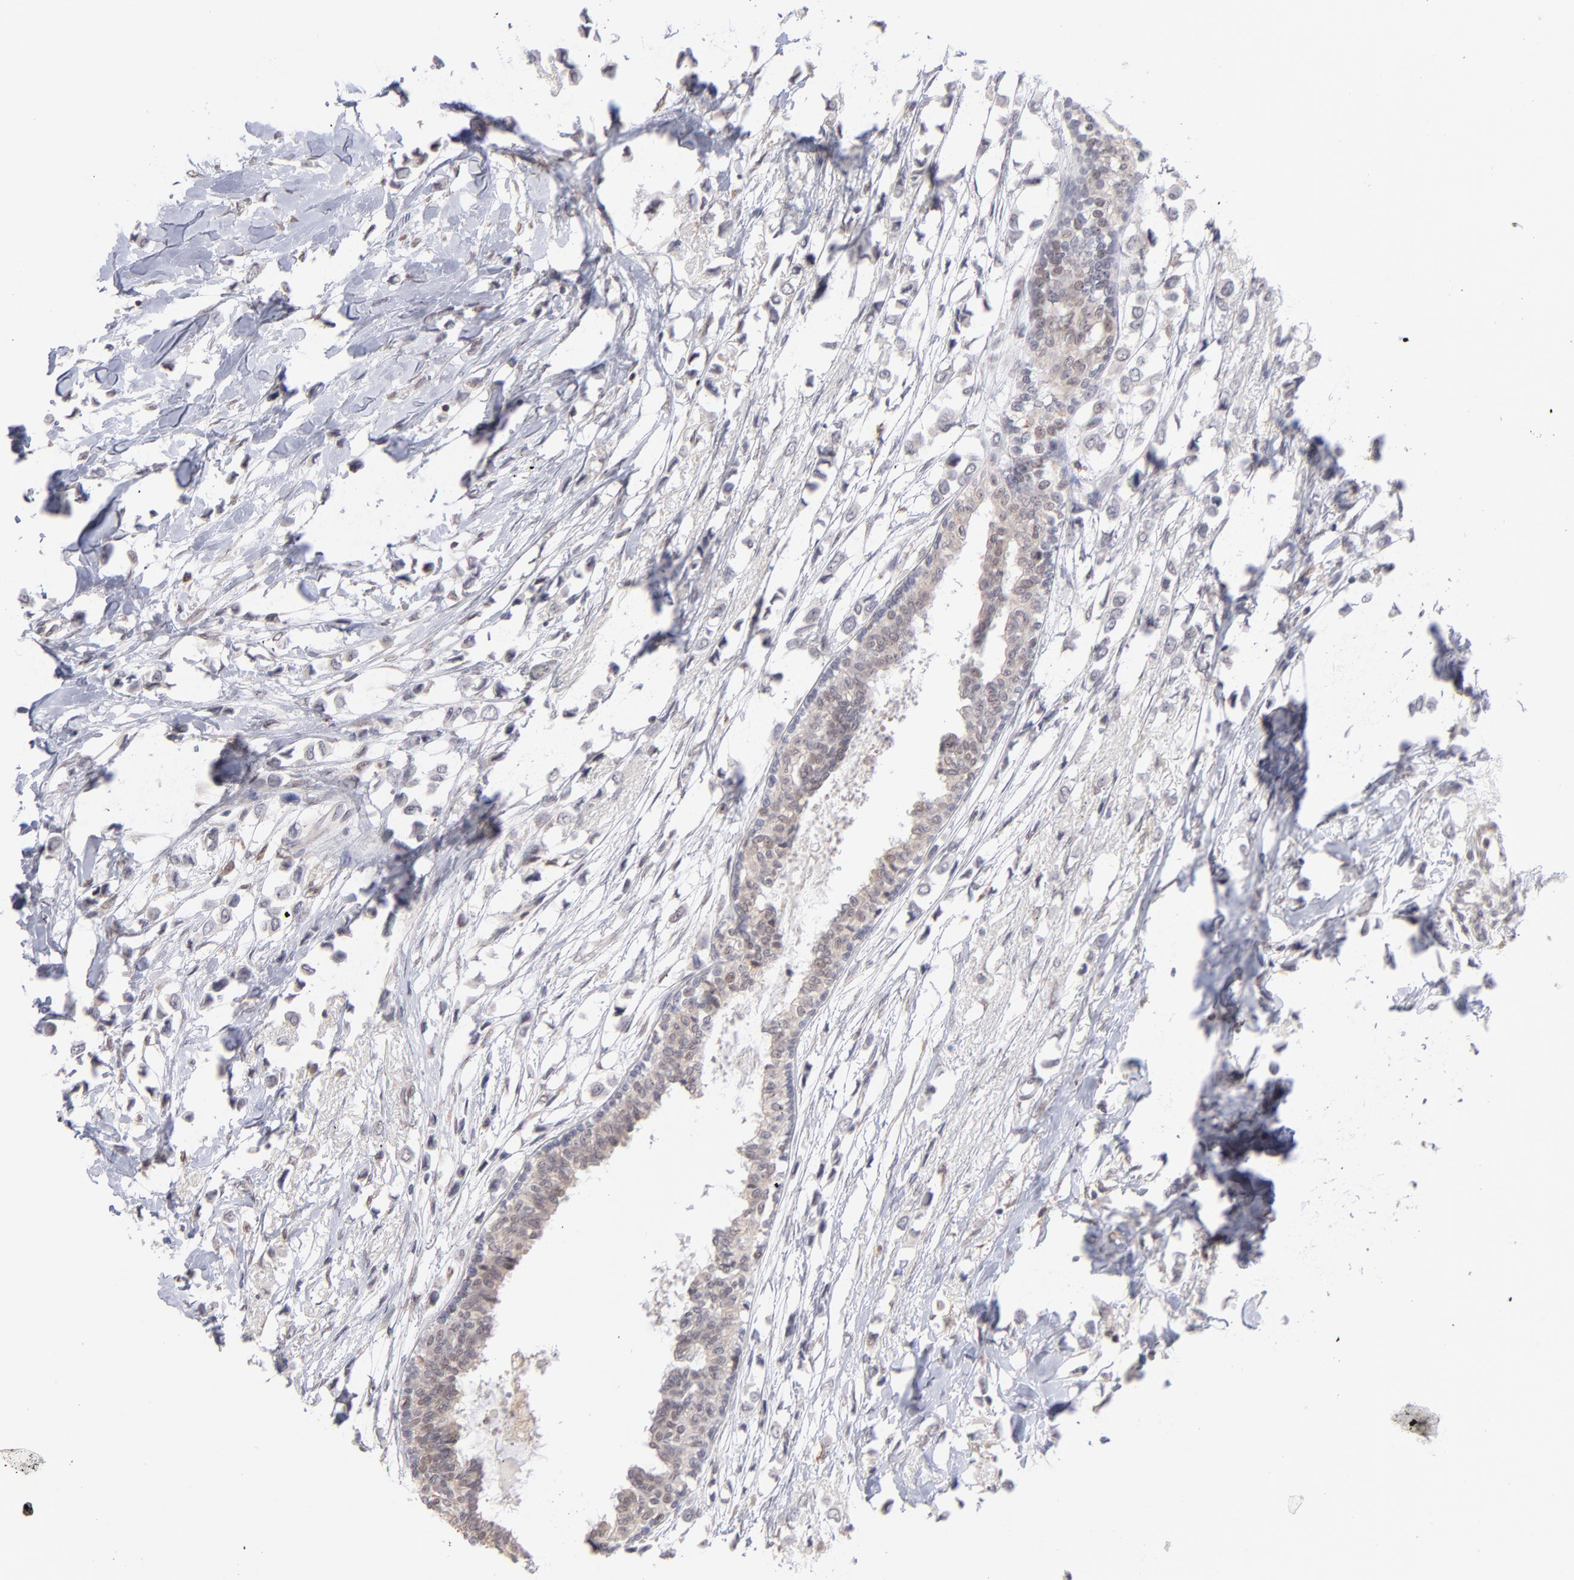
{"staining": {"intensity": "negative", "quantity": "none", "location": "none"}, "tissue": "breast cancer", "cell_type": "Tumor cells", "image_type": "cancer", "snomed": [{"axis": "morphology", "description": "Lobular carcinoma"}, {"axis": "topography", "description": "Breast"}], "caption": "Micrograph shows no protein expression in tumor cells of lobular carcinoma (breast) tissue. (DAB immunohistochemistry (IHC) with hematoxylin counter stain).", "gene": "OAS1", "patient": {"sex": "female", "age": 51}}